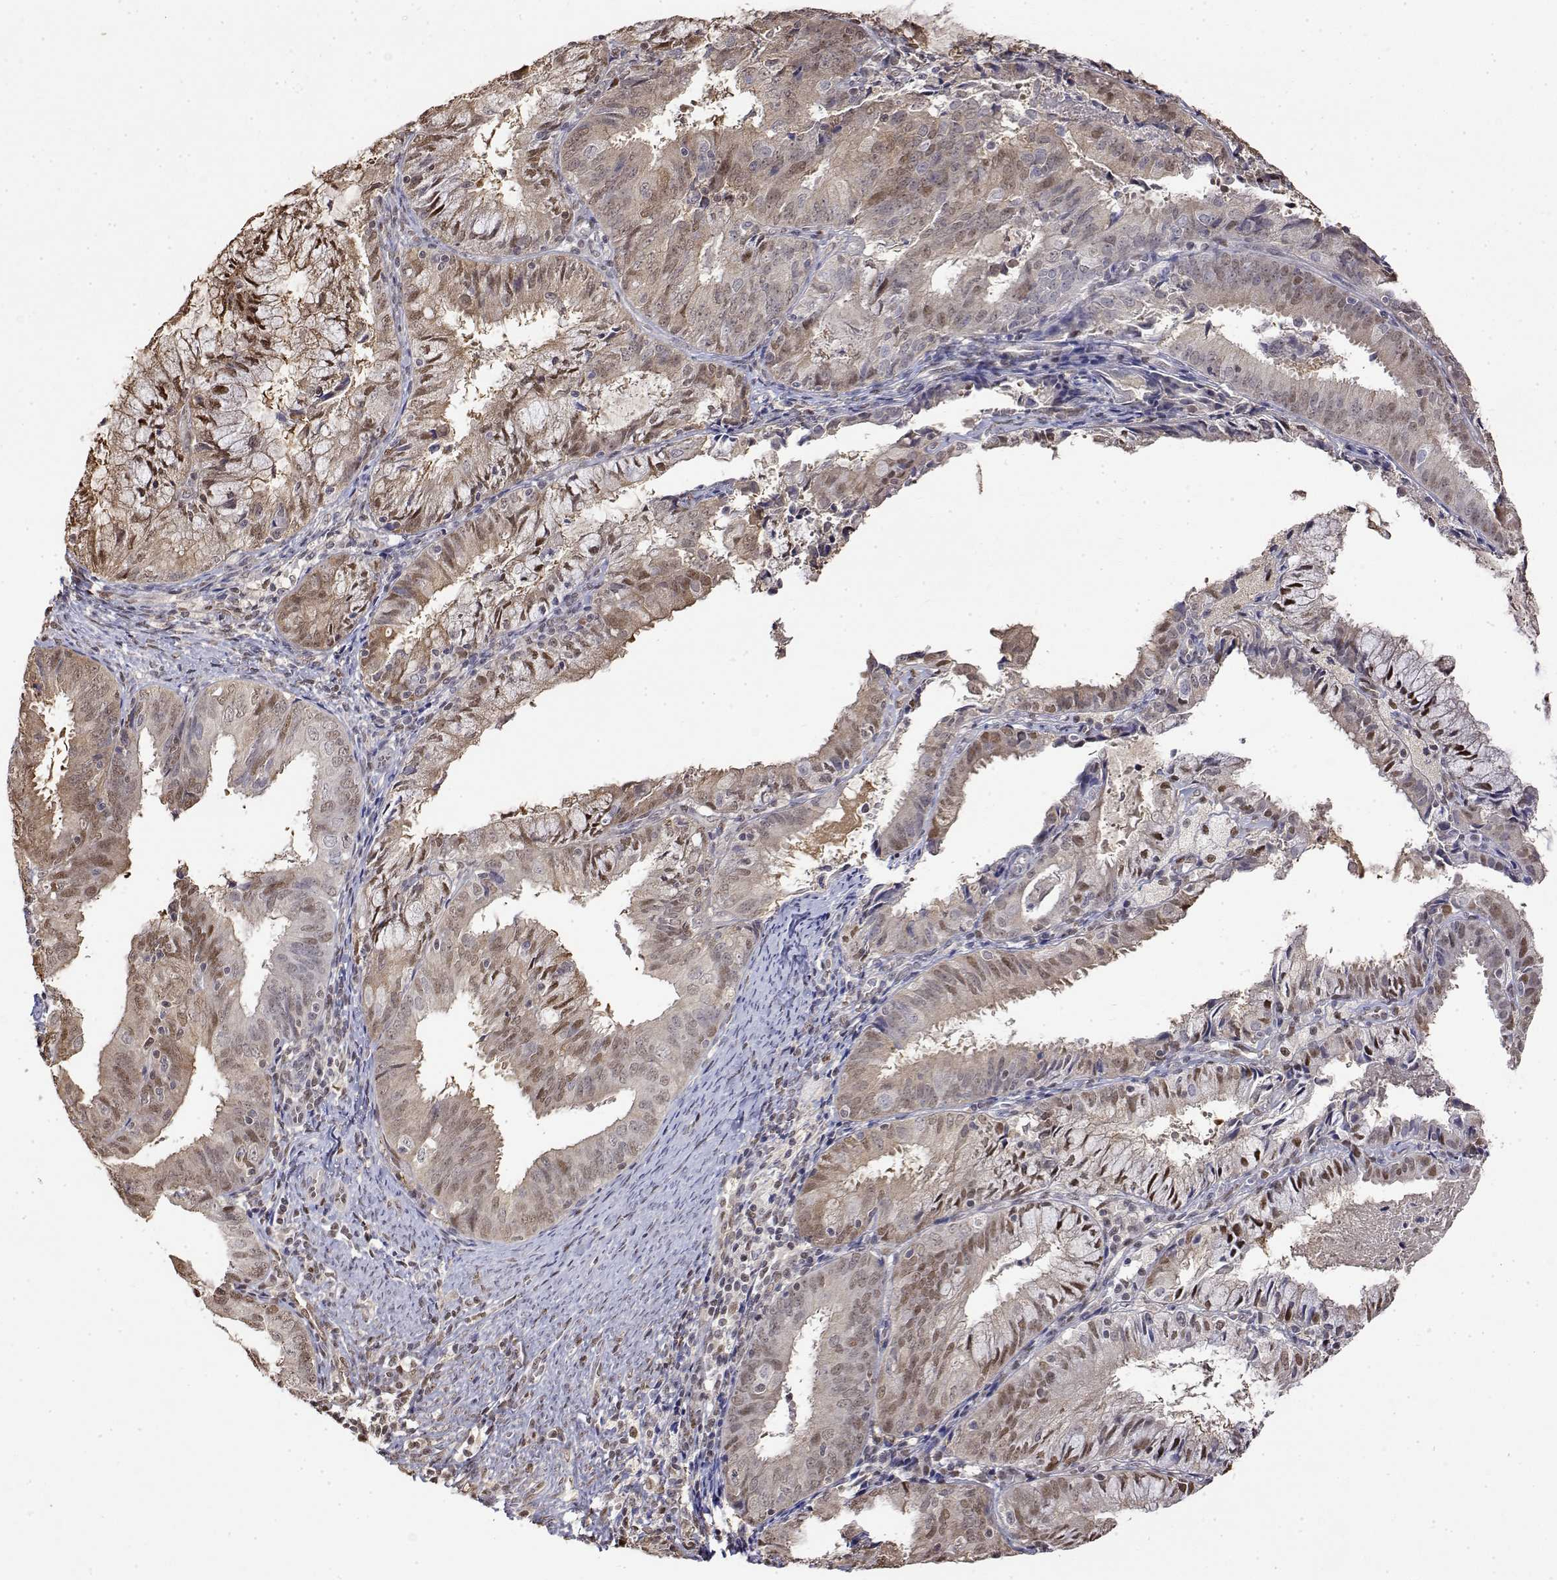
{"staining": {"intensity": "weak", "quantity": "25%-75%", "location": "nuclear"}, "tissue": "endometrial cancer", "cell_type": "Tumor cells", "image_type": "cancer", "snomed": [{"axis": "morphology", "description": "Adenocarcinoma, NOS"}, {"axis": "topography", "description": "Endometrium"}], "caption": "A high-resolution micrograph shows immunohistochemistry staining of adenocarcinoma (endometrial), which reveals weak nuclear staining in approximately 25%-75% of tumor cells.", "gene": "TPI1", "patient": {"sex": "female", "age": 57}}